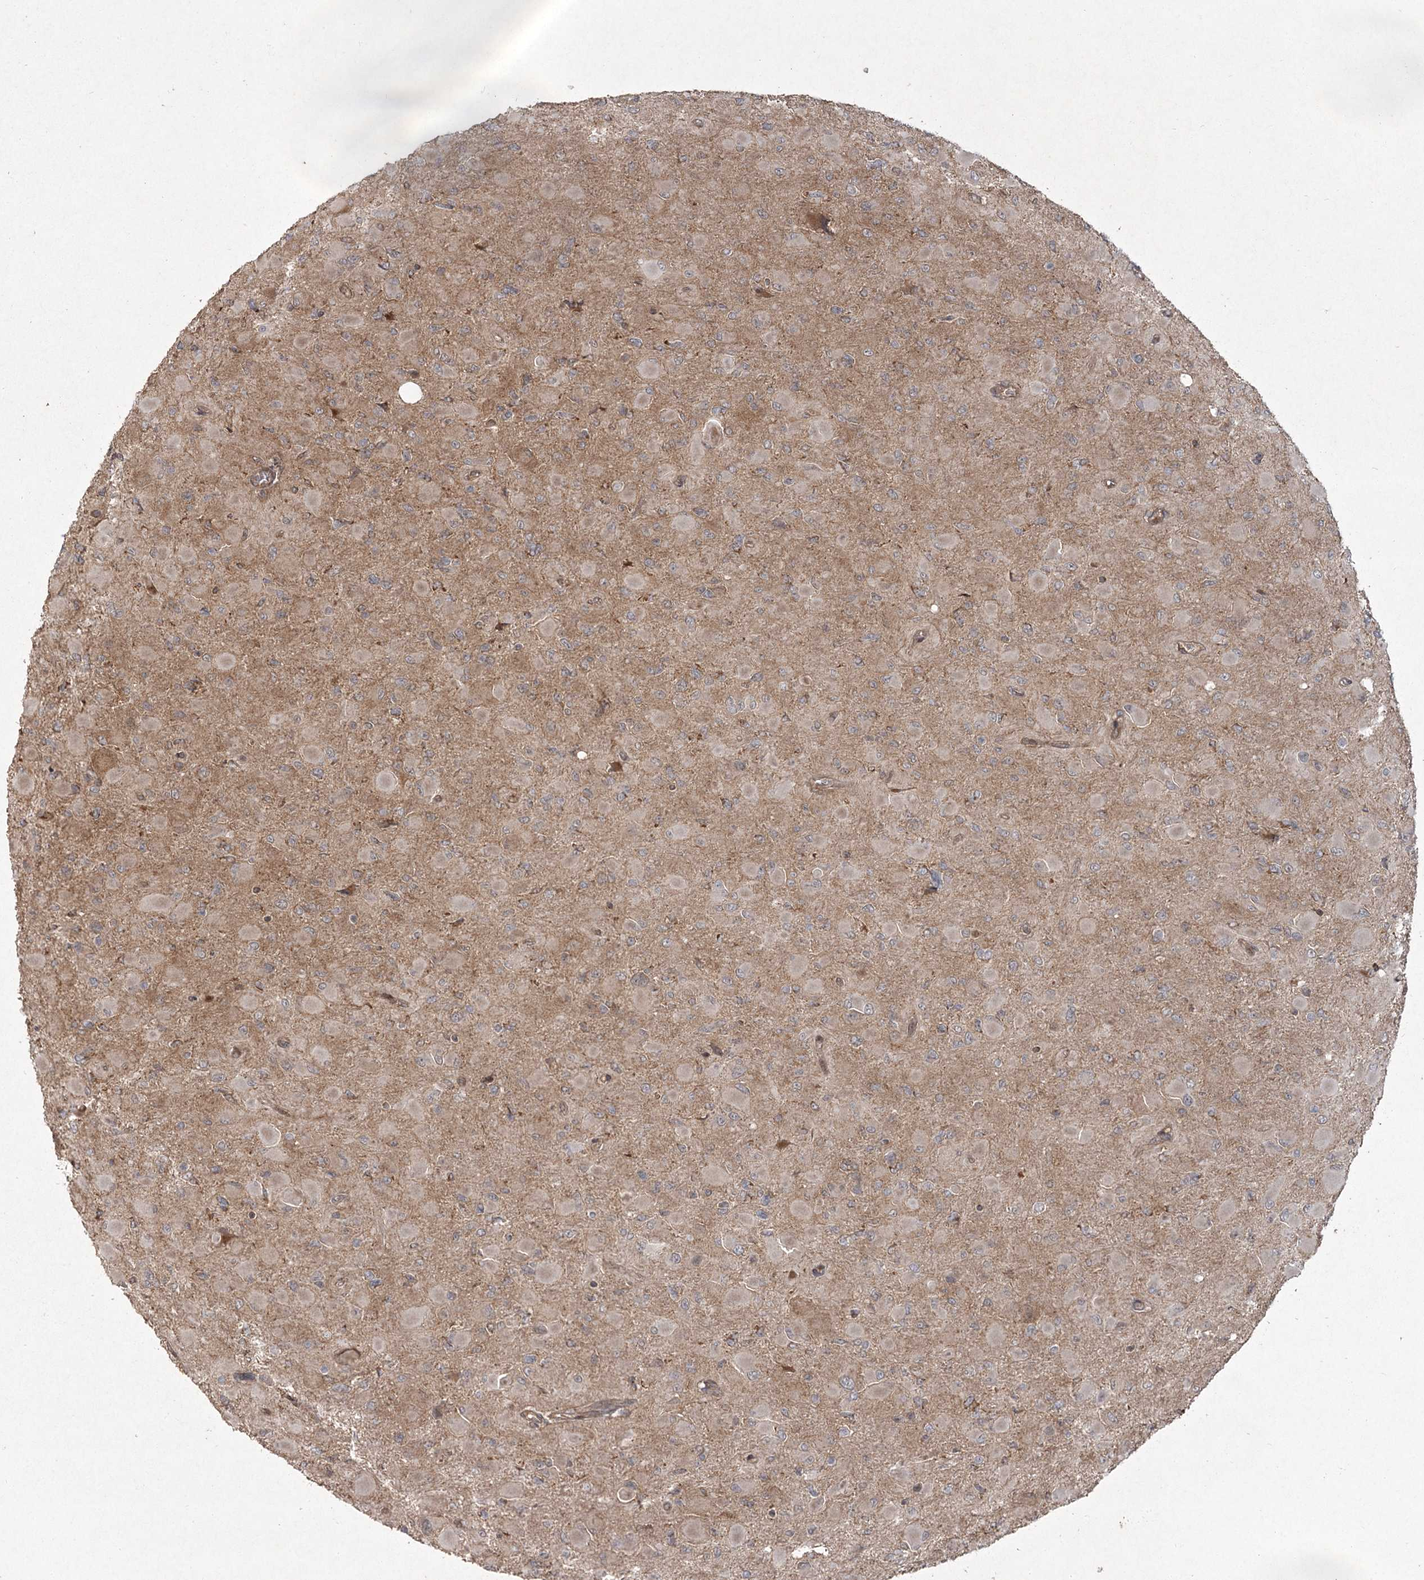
{"staining": {"intensity": "weak", "quantity": "25%-75%", "location": "cytoplasmic/membranous"}, "tissue": "glioma", "cell_type": "Tumor cells", "image_type": "cancer", "snomed": [{"axis": "morphology", "description": "Glioma, malignant, High grade"}, {"axis": "topography", "description": "Cerebral cortex"}], "caption": "High-magnification brightfield microscopy of glioma stained with DAB (brown) and counterstained with hematoxylin (blue). tumor cells exhibit weak cytoplasmic/membranous expression is seen in approximately25%-75% of cells. Ihc stains the protein in brown and the nuclei are stained blue.", "gene": "CPLANE1", "patient": {"sex": "female", "age": 36}}